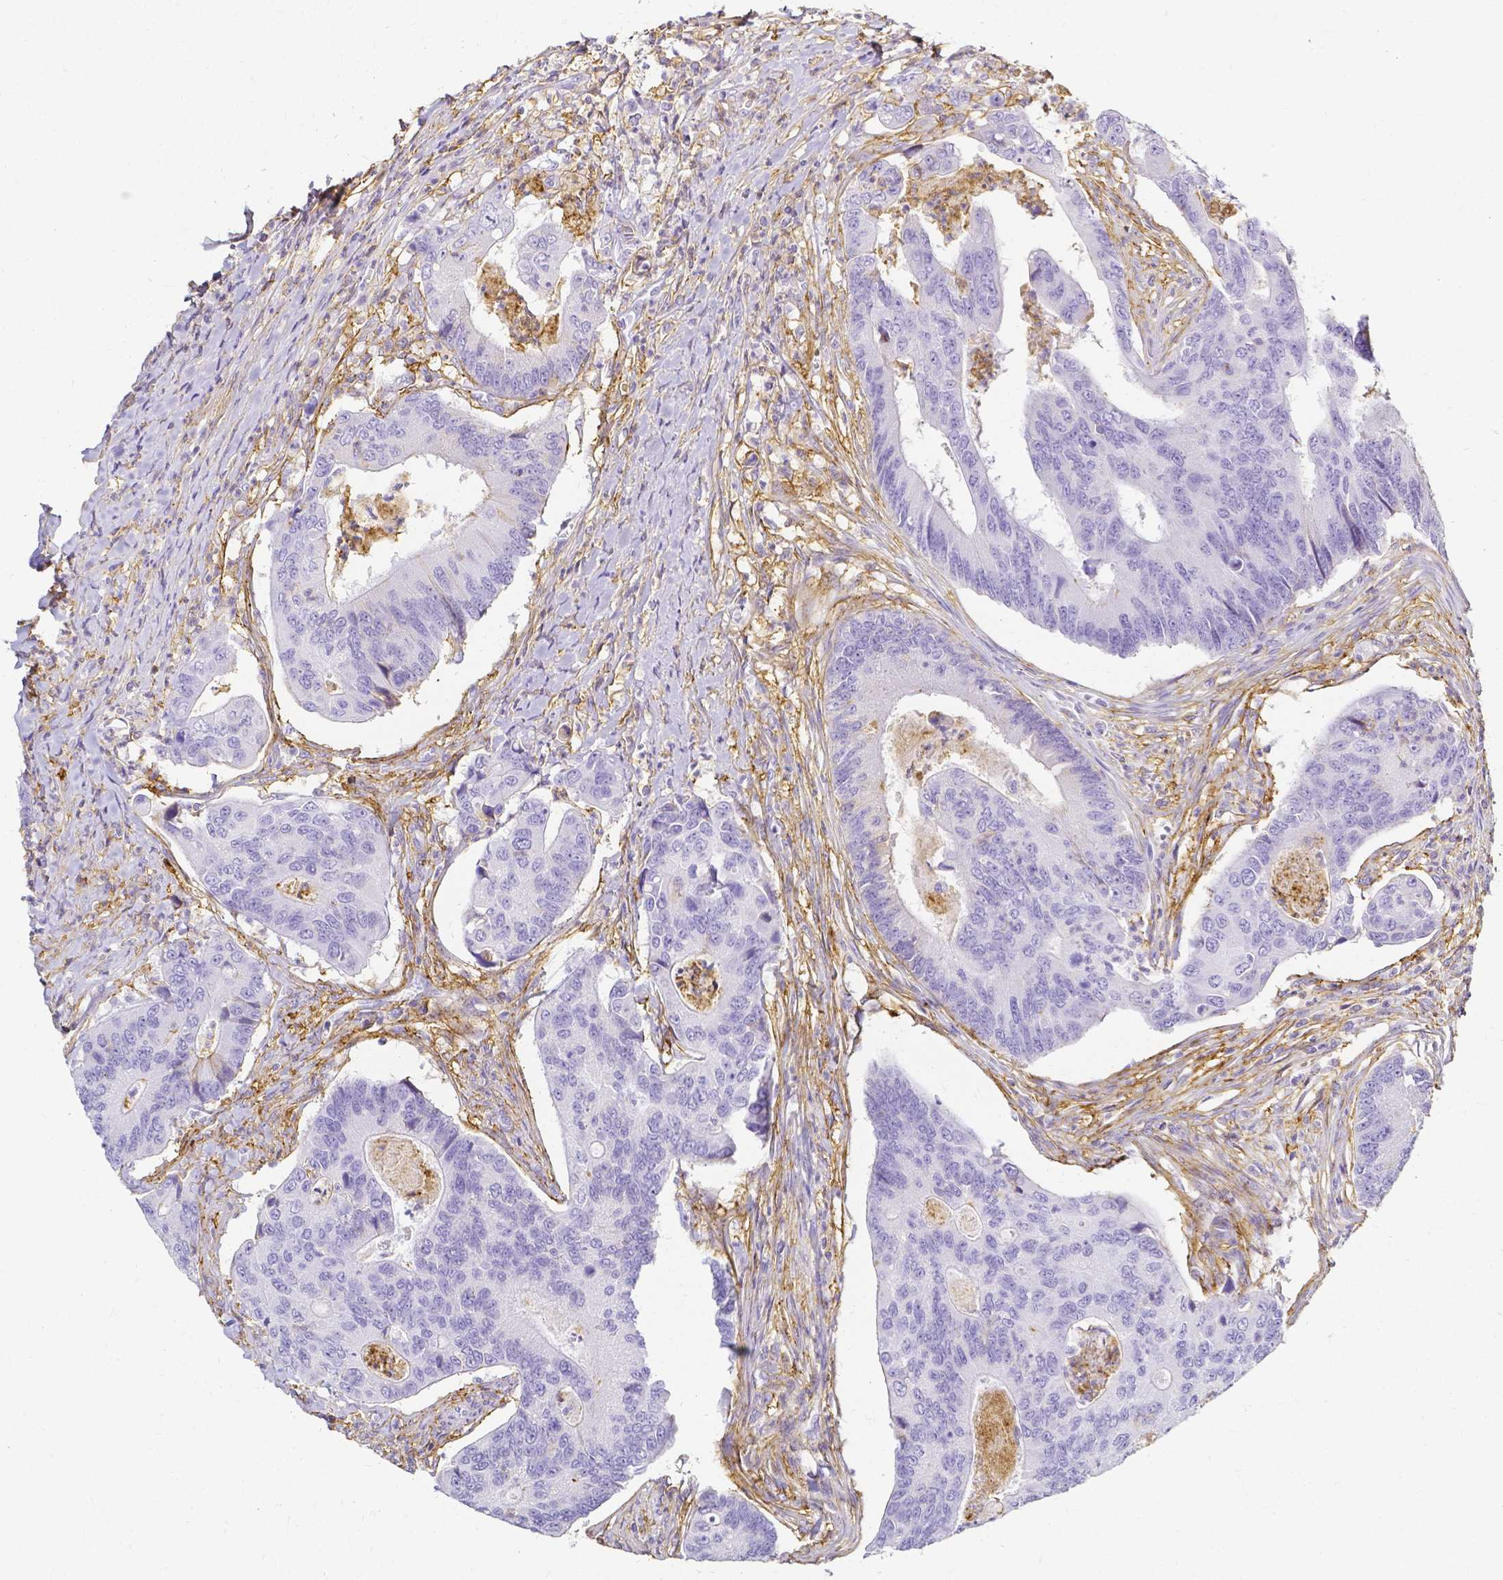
{"staining": {"intensity": "negative", "quantity": "none", "location": "none"}, "tissue": "colorectal cancer", "cell_type": "Tumor cells", "image_type": "cancer", "snomed": [{"axis": "morphology", "description": "Adenocarcinoma, NOS"}, {"axis": "topography", "description": "Colon"}], "caption": "IHC of adenocarcinoma (colorectal) displays no expression in tumor cells.", "gene": "HSPA12A", "patient": {"sex": "female", "age": 67}}